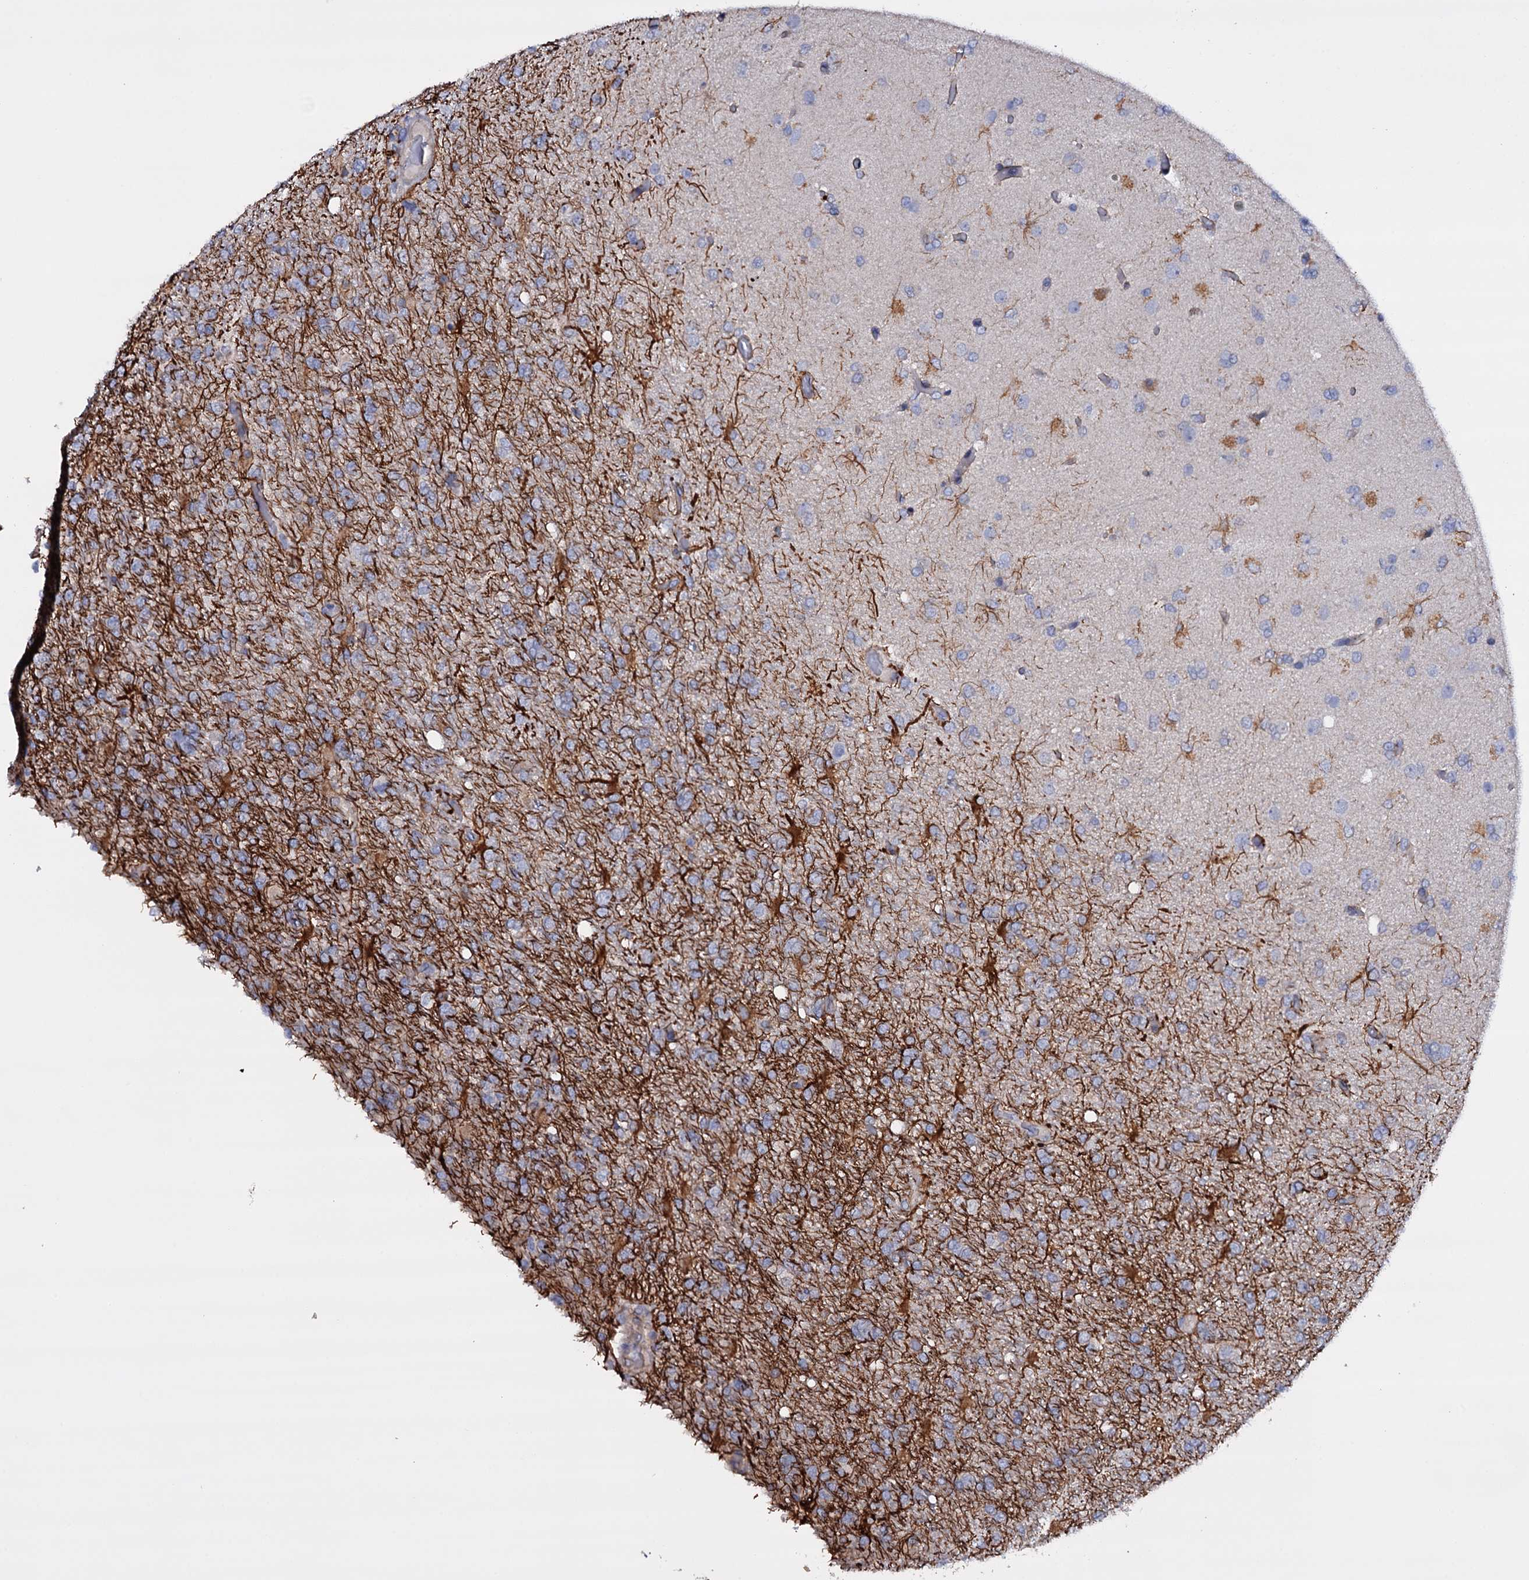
{"staining": {"intensity": "negative", "quantity": "none", "location": "none"}, "tissue": "glioma", "cell_type": "Tumor cells", "image_type": "cancer", "snomed": [{"axis": "morphology", "description": "Glioma, malignant, High grade"}, {"axis": "topography", "description": "Brain"}], "caption": "A high-resolution micrograph shows immunohistochemistry staining of high-grade glioma (malignant), which shows no significant expression in tumor cells.", "gene": "BCL2L14", "patient": {"sex": "female", "age": 74}}